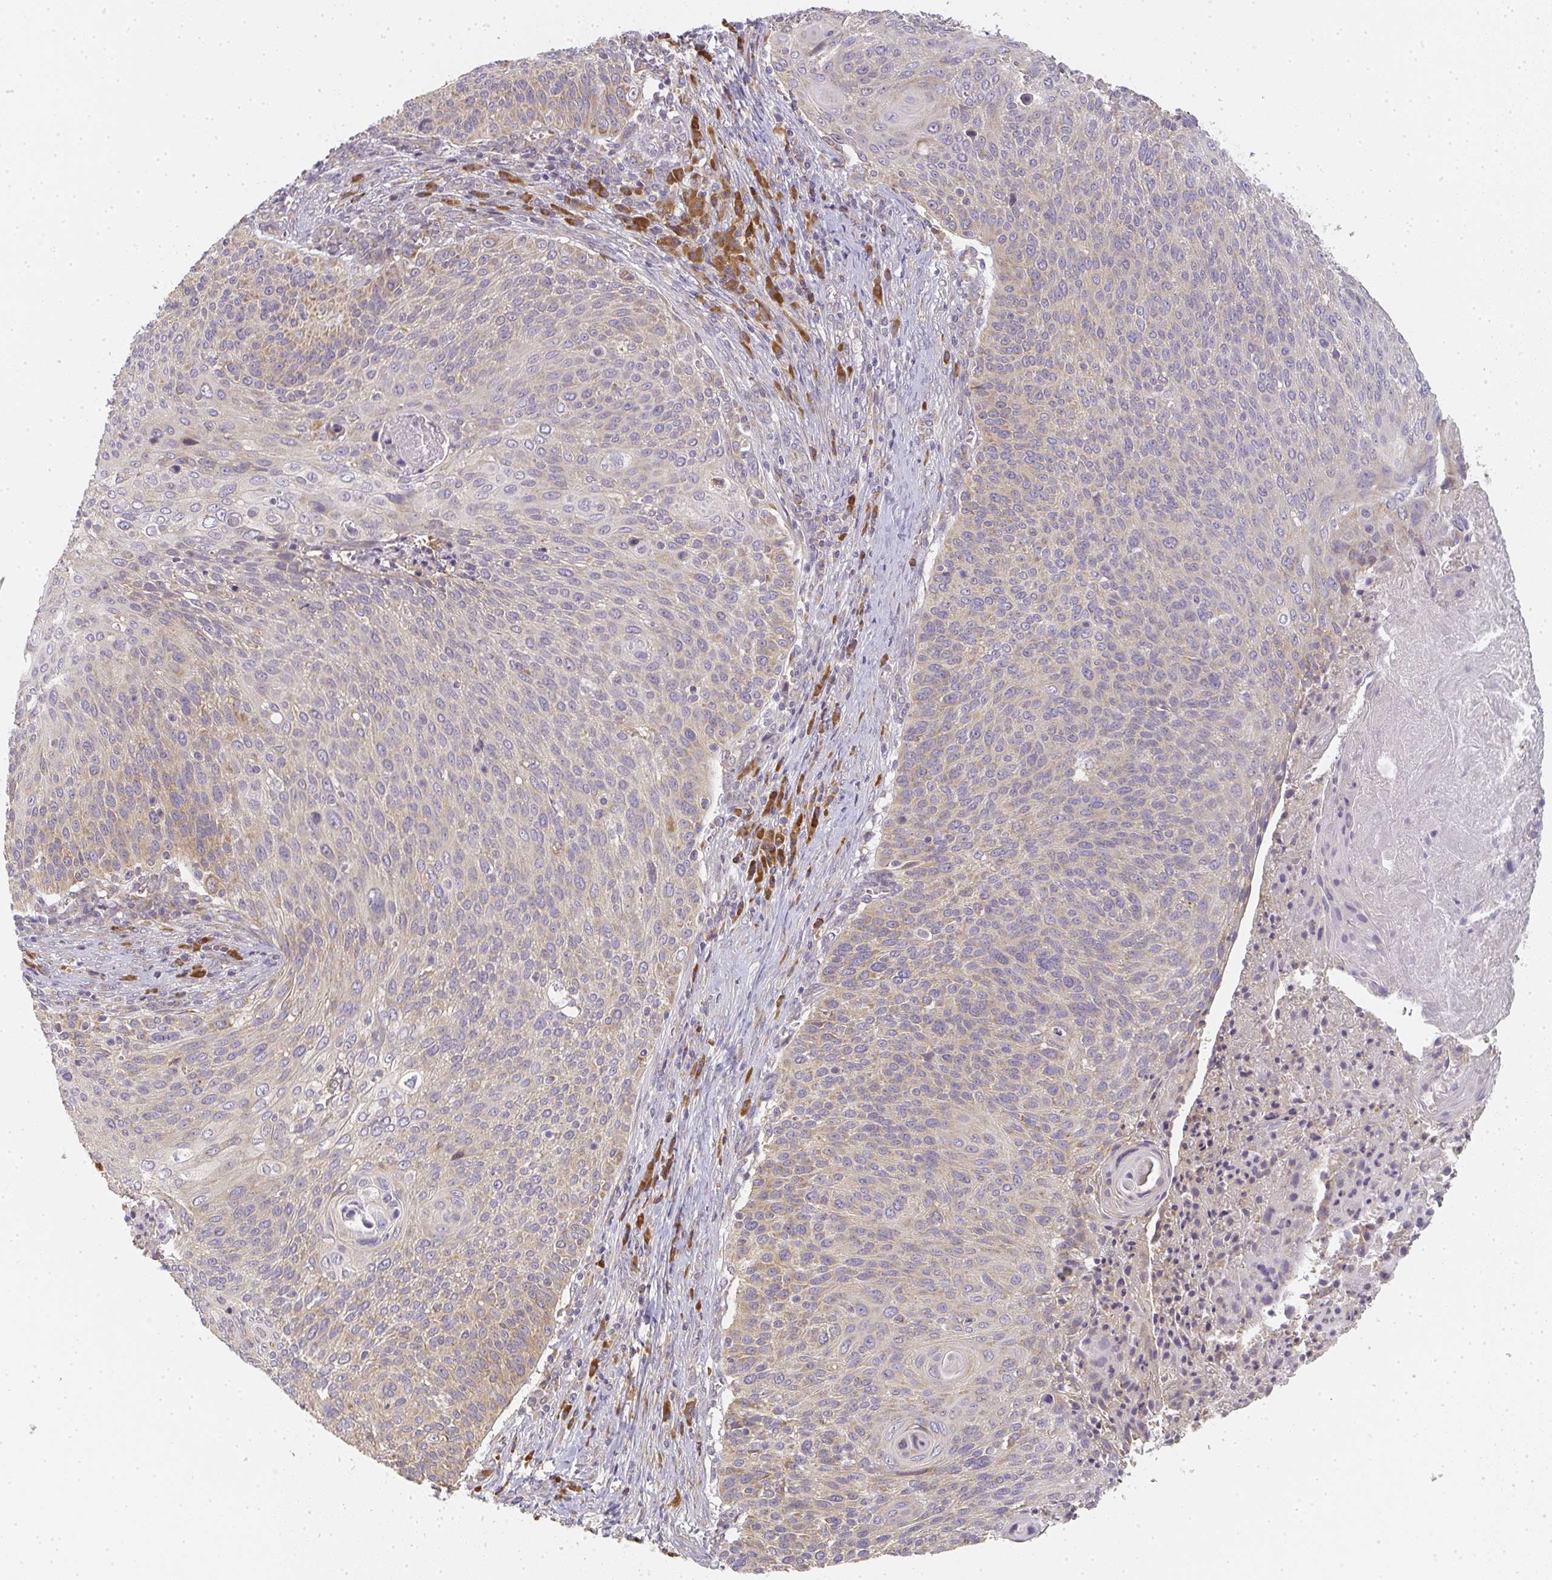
{"staining": {"intensity": "weak", "quantity": "25%-75%", "location": "cytoplasmic/membranous"}, "tissue": "cervical cancer", "cell_type": "Tumor cells", "image_type": "cancer", "snomed": [{"axis": "morphology", "description": "Squamous cell carcinoma, NOS"}, {"axis": "topography", "description": "Cervix"}], "caption": "Cervical squamous cell carcinoma stained with a brown dye demonstrates weak cytoplasmic/membranous positive positivity in approximately 25%-75% of tumor cells.", "gene": "SLC35B3", "patient": {"sex": "female", "age": 31}}